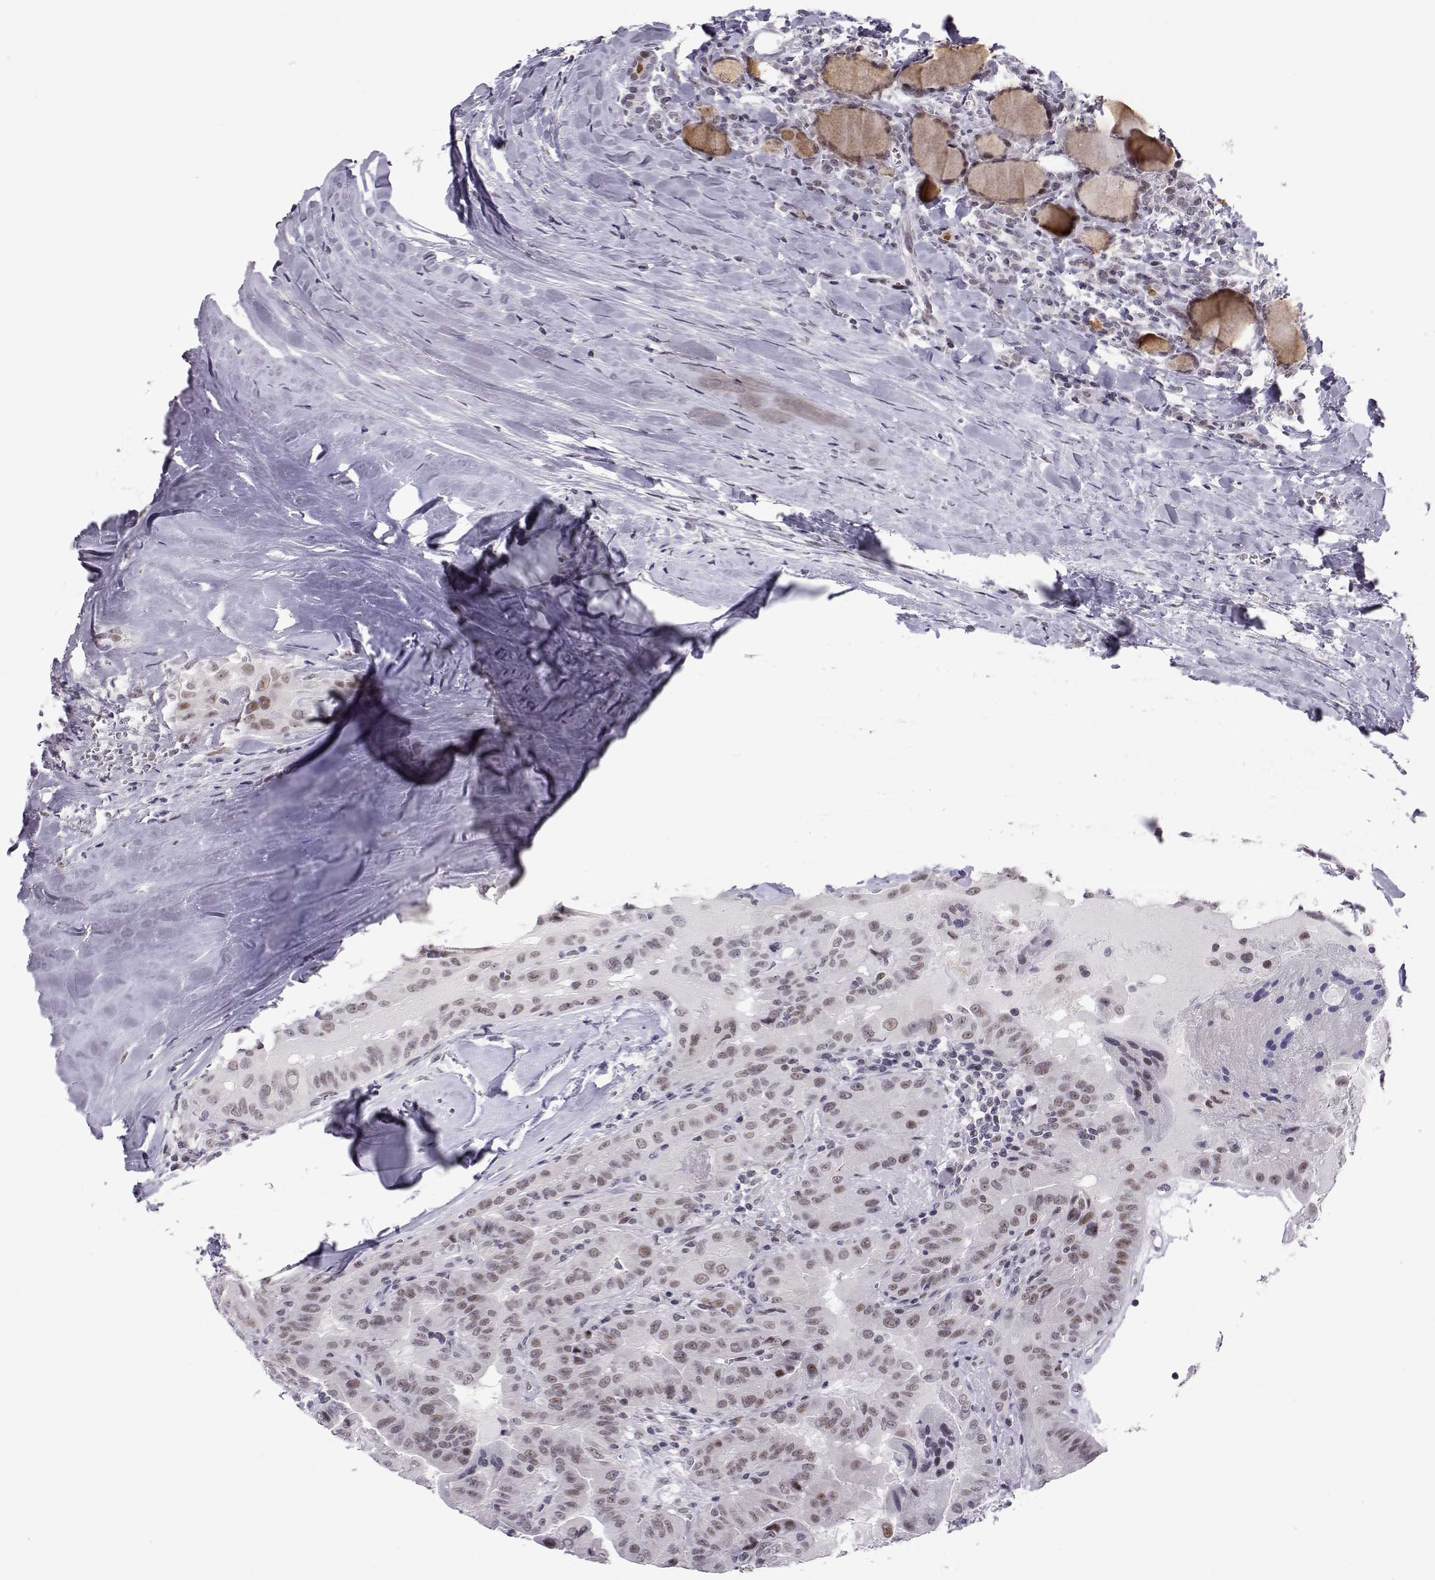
{"staining": {"intensity": "weak", "quantity": "<25%", "location": "nuclear"}, "tissue": "thyroid cancer", "cell_type": "Tumor cells", "image_type": "cancer", "snomed": [{"axis": "morphology", "description": "Papillary adenocarcinoma, NOS"}, {"axis": "topography", "description": "Thyroid gland"}], "caption": "Immunohistochemistry (IHC) photomicrograph of thyroid cancer stained for a protein (brown), which exhibits no positivity in tumor cells. Nuclei are stained in blue.", "gene": "SIX6", "patient": {"sex": "female", "age": 37}}